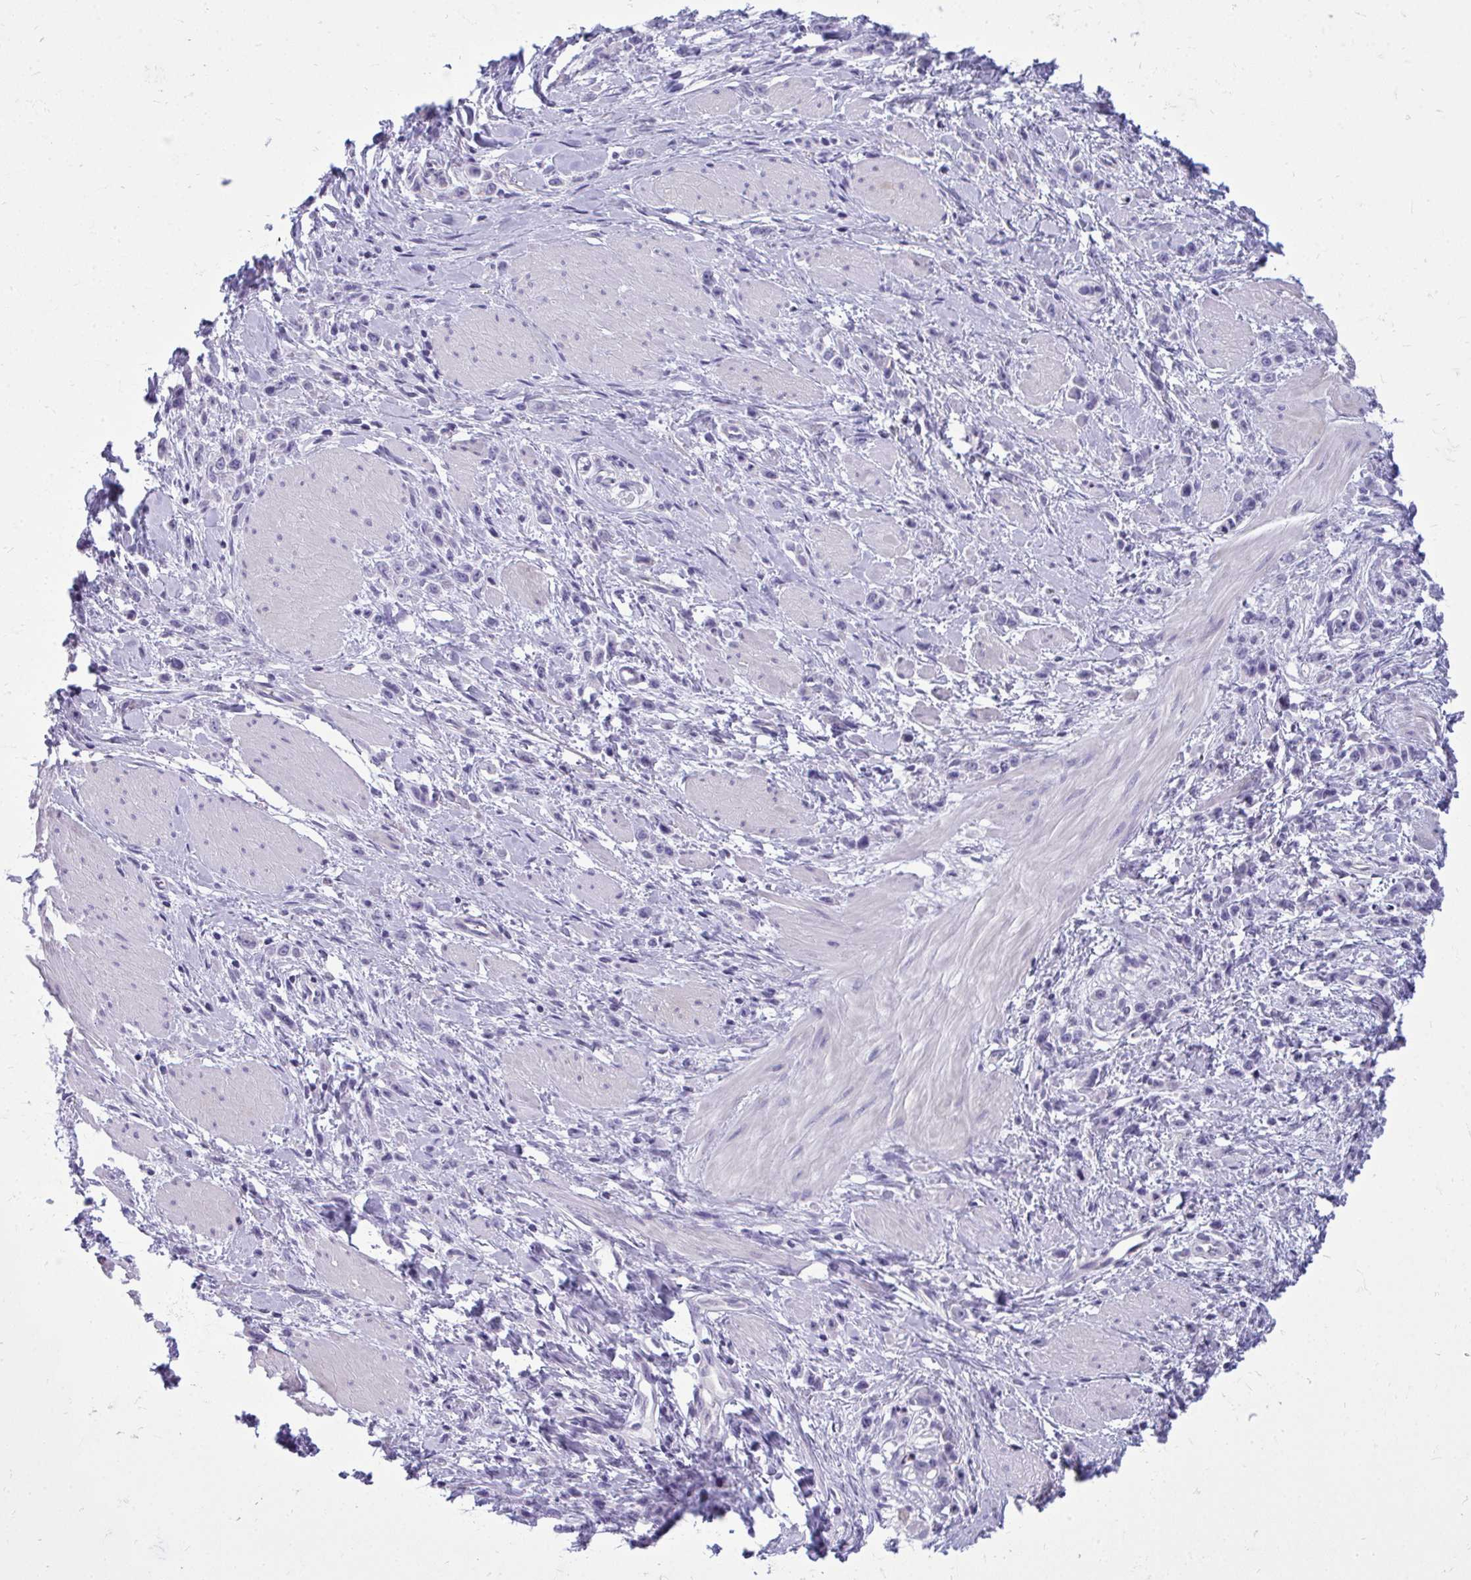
{"staining": {"intensity": "negative", "quantity": "none", "location": "none"}, "tissue": "stomach cancer", "cell_type": "Tumor cells", "image_type": "cancer", "snomed": [{"axis": "morphology", "description": "Adenocarcinoma, NOS"}, {"axis": "topography", "description": "Stomach"}], "caption": "High power microscopy histopathology image of an immunohistochemistry (IHC) micrograph of stomach cancer (adenocarcinoma), revealing no significant positivity in tumor cells.", "gene": "FABP3", "patient": {"sex": "male", "age": 47}}